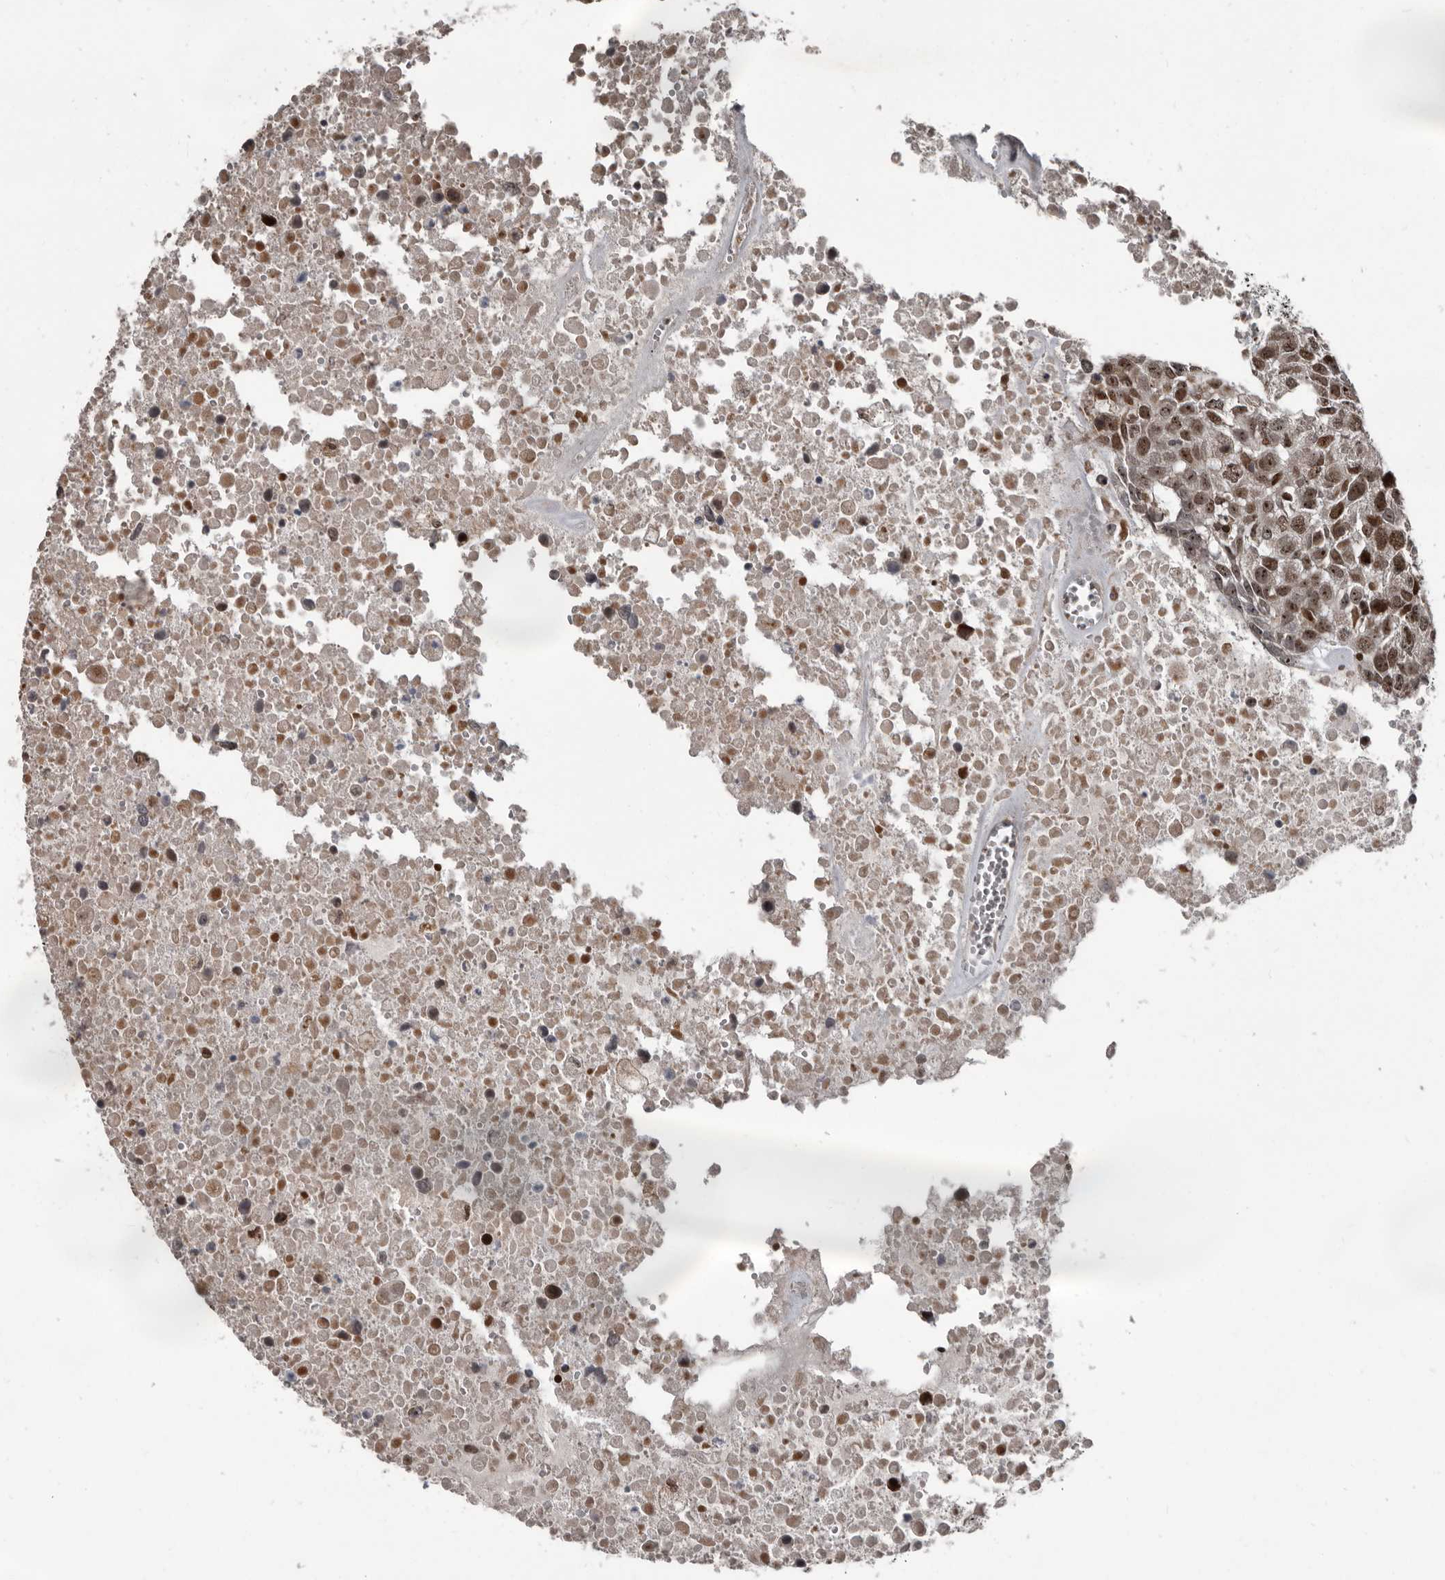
{"staining": {"intensity": "moderate", "quantity": ">75%", "location": "nuclear"}, "tissue": "head and neck cancer", "cell_type": "Tumor cells", "image_type": "cancer", "snomed": [{"axis": "morphology", "description": "Squamous cell carcinoma, NOS"}, {"axis": "topography", "description": "Head-Neck"}], "caption": "Immunohistochemistry (IHC) (DAB) staining of head and neck squamous cell carcinoma exhibits moderate nuclear protein staining in approximately >75% of tumor cells.", "gene": "CHD1L", "patient": {"sex": "male", "age": 66}}